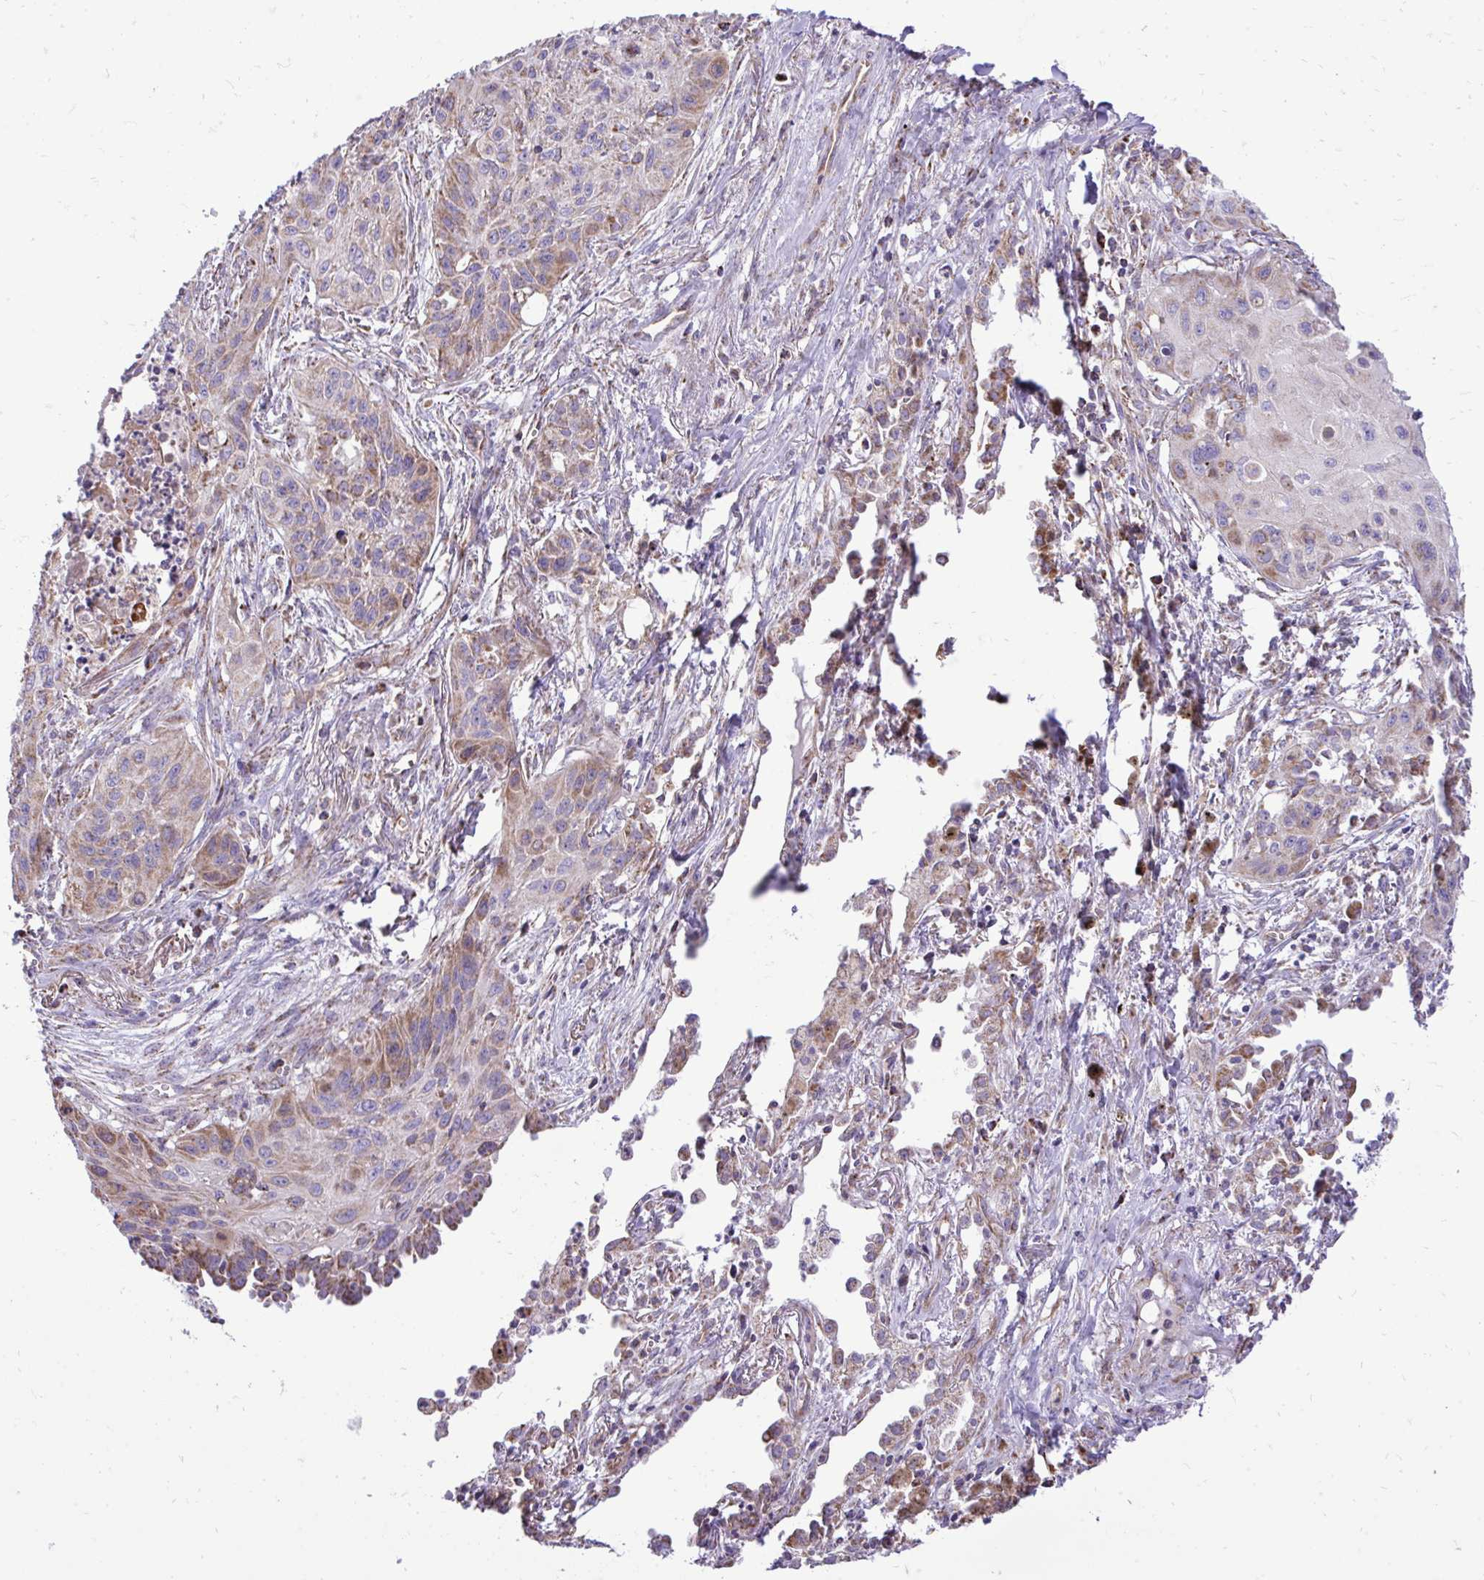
{"staining": {"intensity": "moderate", "quantity": "<25%", "location": "cytoplasmic/membranous"}, "tissue": "lung cancer", "cell_type": "Tumor cells", "image_type": "cancer", "snomed": [{"axis": "morphology", "description": "Squamous cell carcinoma, NOS"}, {"axis": "topography", "description": "Lung"}], "caption": "There is low levels of moderate cytoplasmic/membranous expression in tumor cells of lung cancer (squamous cell carcinoma), as demonstrated by immunohistochemical staining (brown color).", "gene": "UBE2C", "patient": {"sex": "male", "age": 71}}